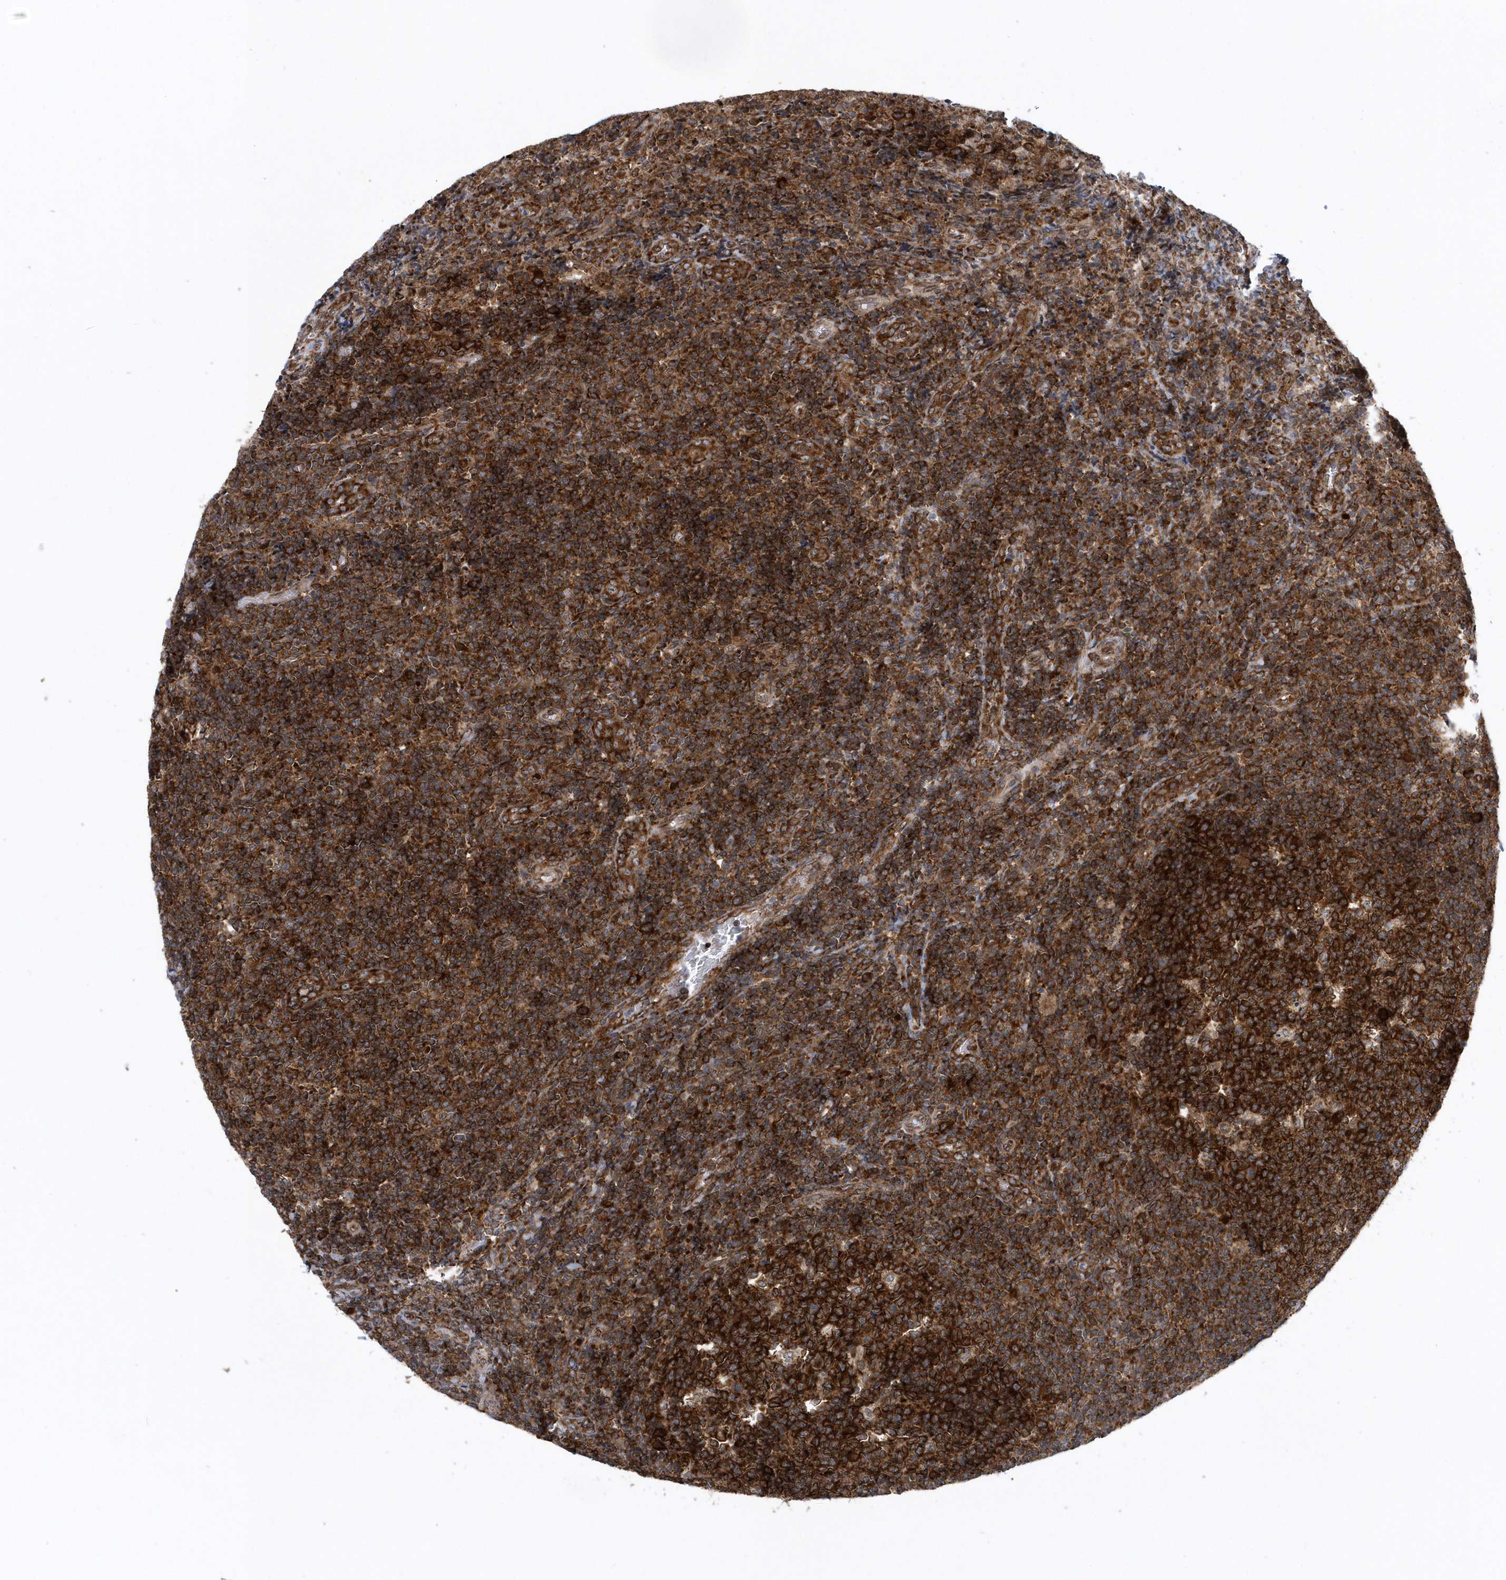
{"staining": {"intensity": "strong", "quantity": ">75%", "location": "cytoplasmic/membranous"}, "tissue": "tonsil", "cell_type": "Germinal center cells", "image_type": "normal", "snomed": [{"axis": "morphology", "description": "Normal tissue, NOS"}, {"axis": "topography", "description": "Tonsil"}], "caption": "Immunohistochemistry of unremarkable human tonsil shows high levels of strong cytoplasmic/membranous expression in approximately >75% of germinal center cells. The staining is performed using DAB brown chromogen to label protein expression. The nuclei are counter-stained blue using hematoxylin.", "gene": "PHF1", "patient": {"sex": "female", "age": 19}}